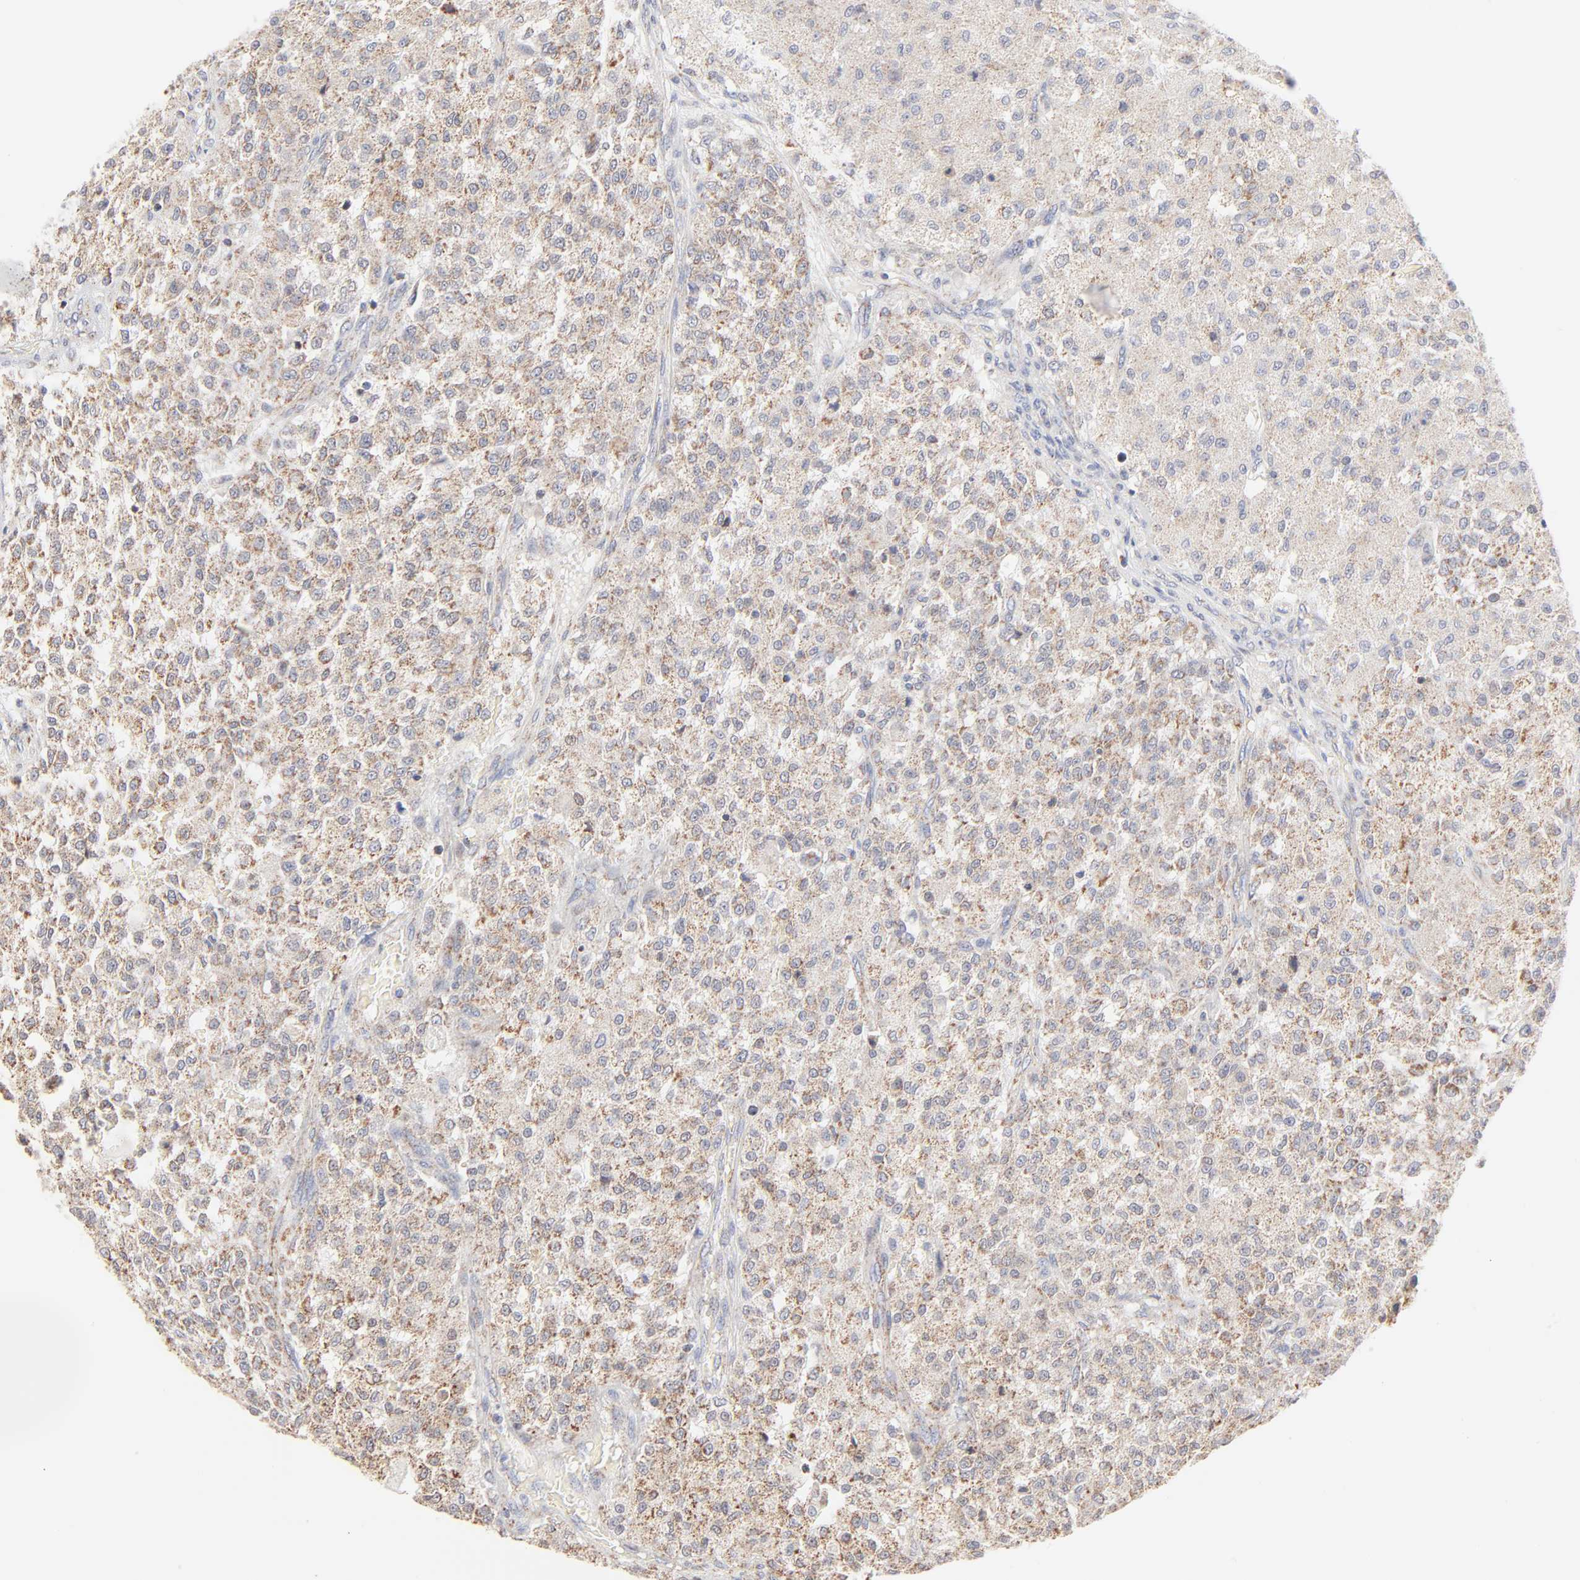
{"staining": {"intensity": "moderate", "quantity": ">75%", "location": "cytoplasmic/membranous"}, "tissue": "testis cancer", "cell_type": "Tumor cells", "image_type": "cancer", "snomed": [{"axis": "morphology", "description": "Seminoma, NOS"}, {"axis": "topography", "description": "Testis"}], "caption": "Immunohistochemistry (IHC) of seminoma (testis) displays medium levels of moderate cytoplasmic/membranous positivity in about >75% of tumor cells.", "gene": "MRPL58", "patient": {"sex": "male", "age": 59}}